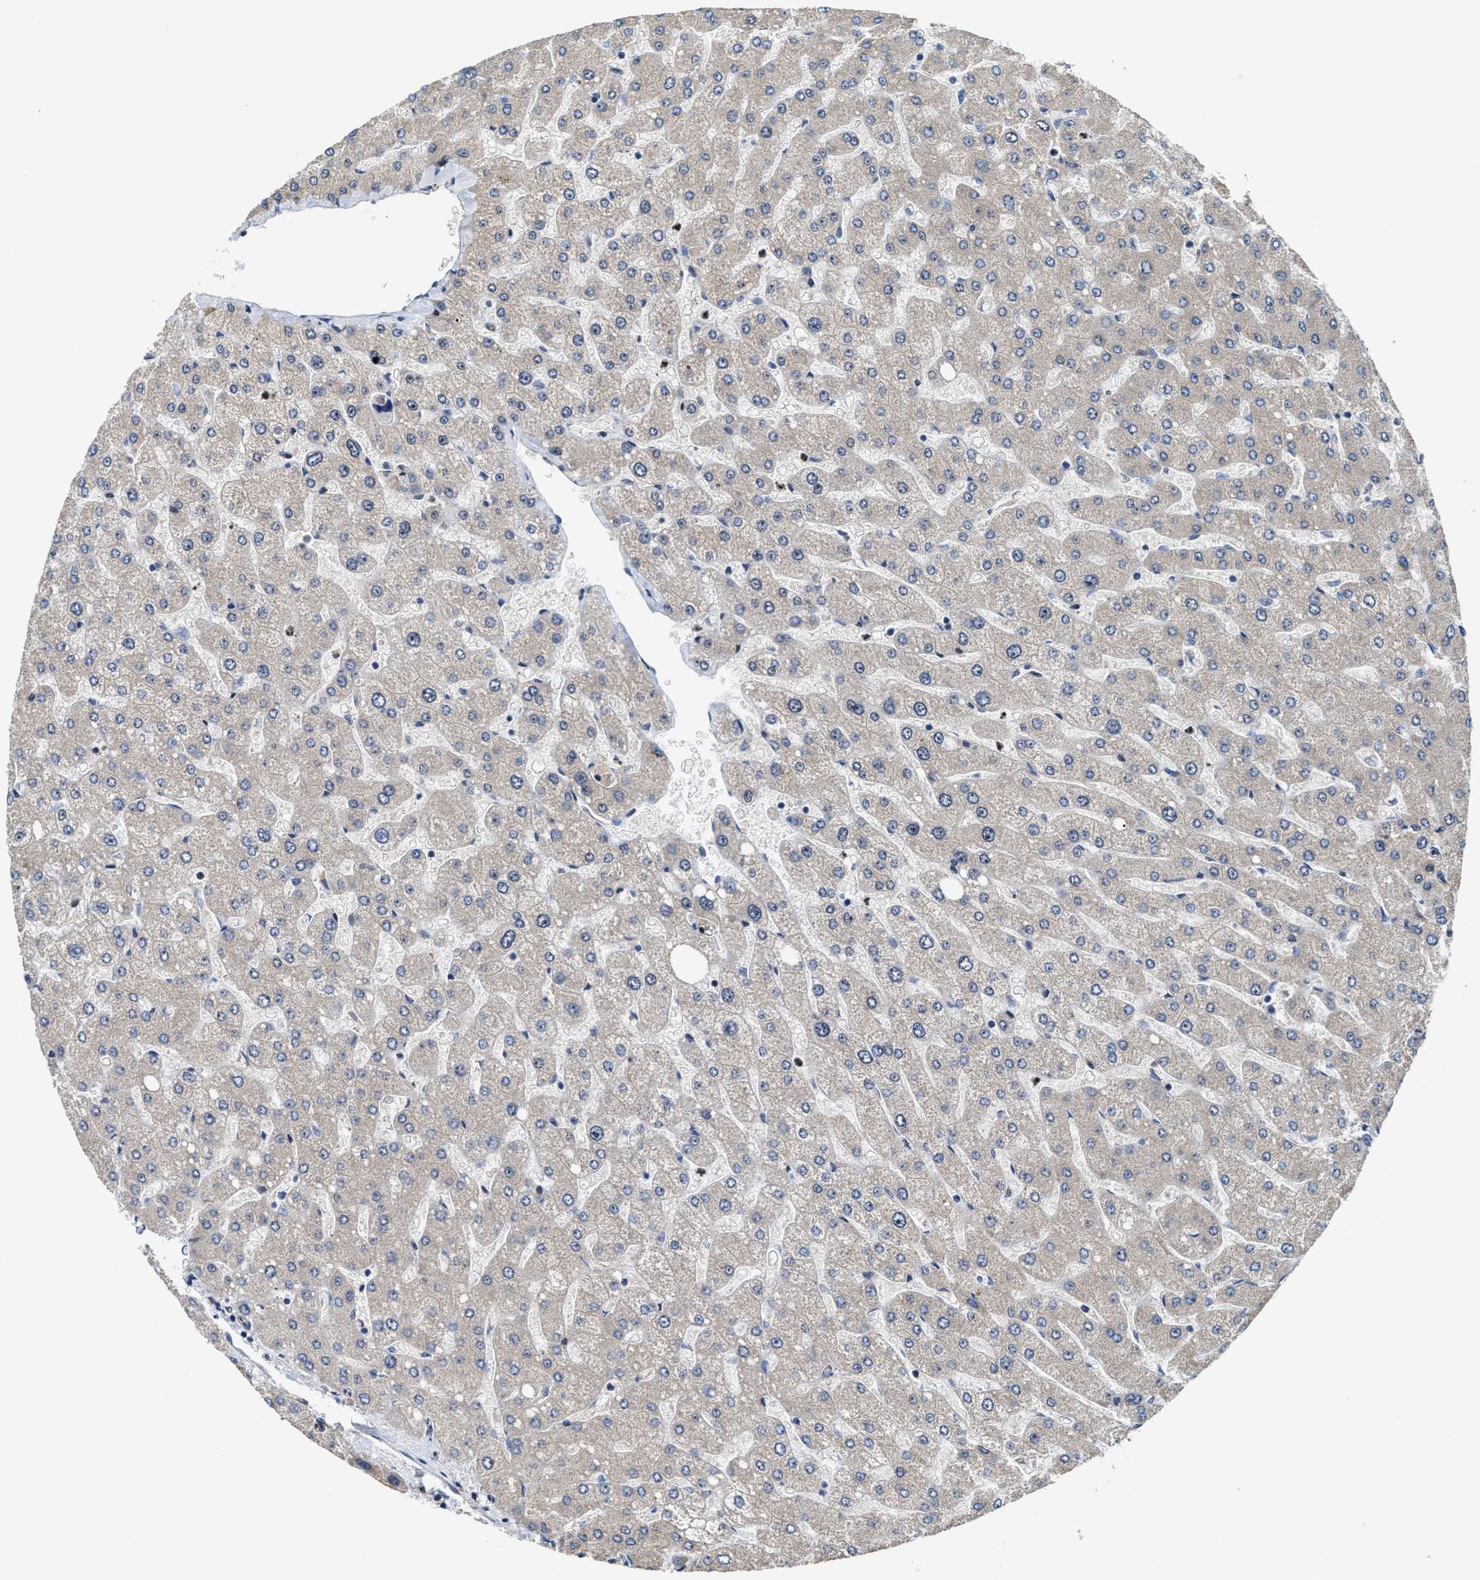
{"staining": {"intensity": "weak", "quantity": "<25%", "location": "cytoplasmic/membranous"}, "tissue": "liver", "cell_type": "Cholangiocytes", "image_type": "normal", "snomed": [{"axis": "morphology", "description": "Normal tissue, NOS"}, {"axis": "topography", "description": "Liver"}], "caption": "Immunohistochemistry micrograph of benign liver stained for a protein (brown), which shows no staining in cholangiocytes.", "gene": "ALDH3A2", "patient": {"sex": "male", "age": 55}}